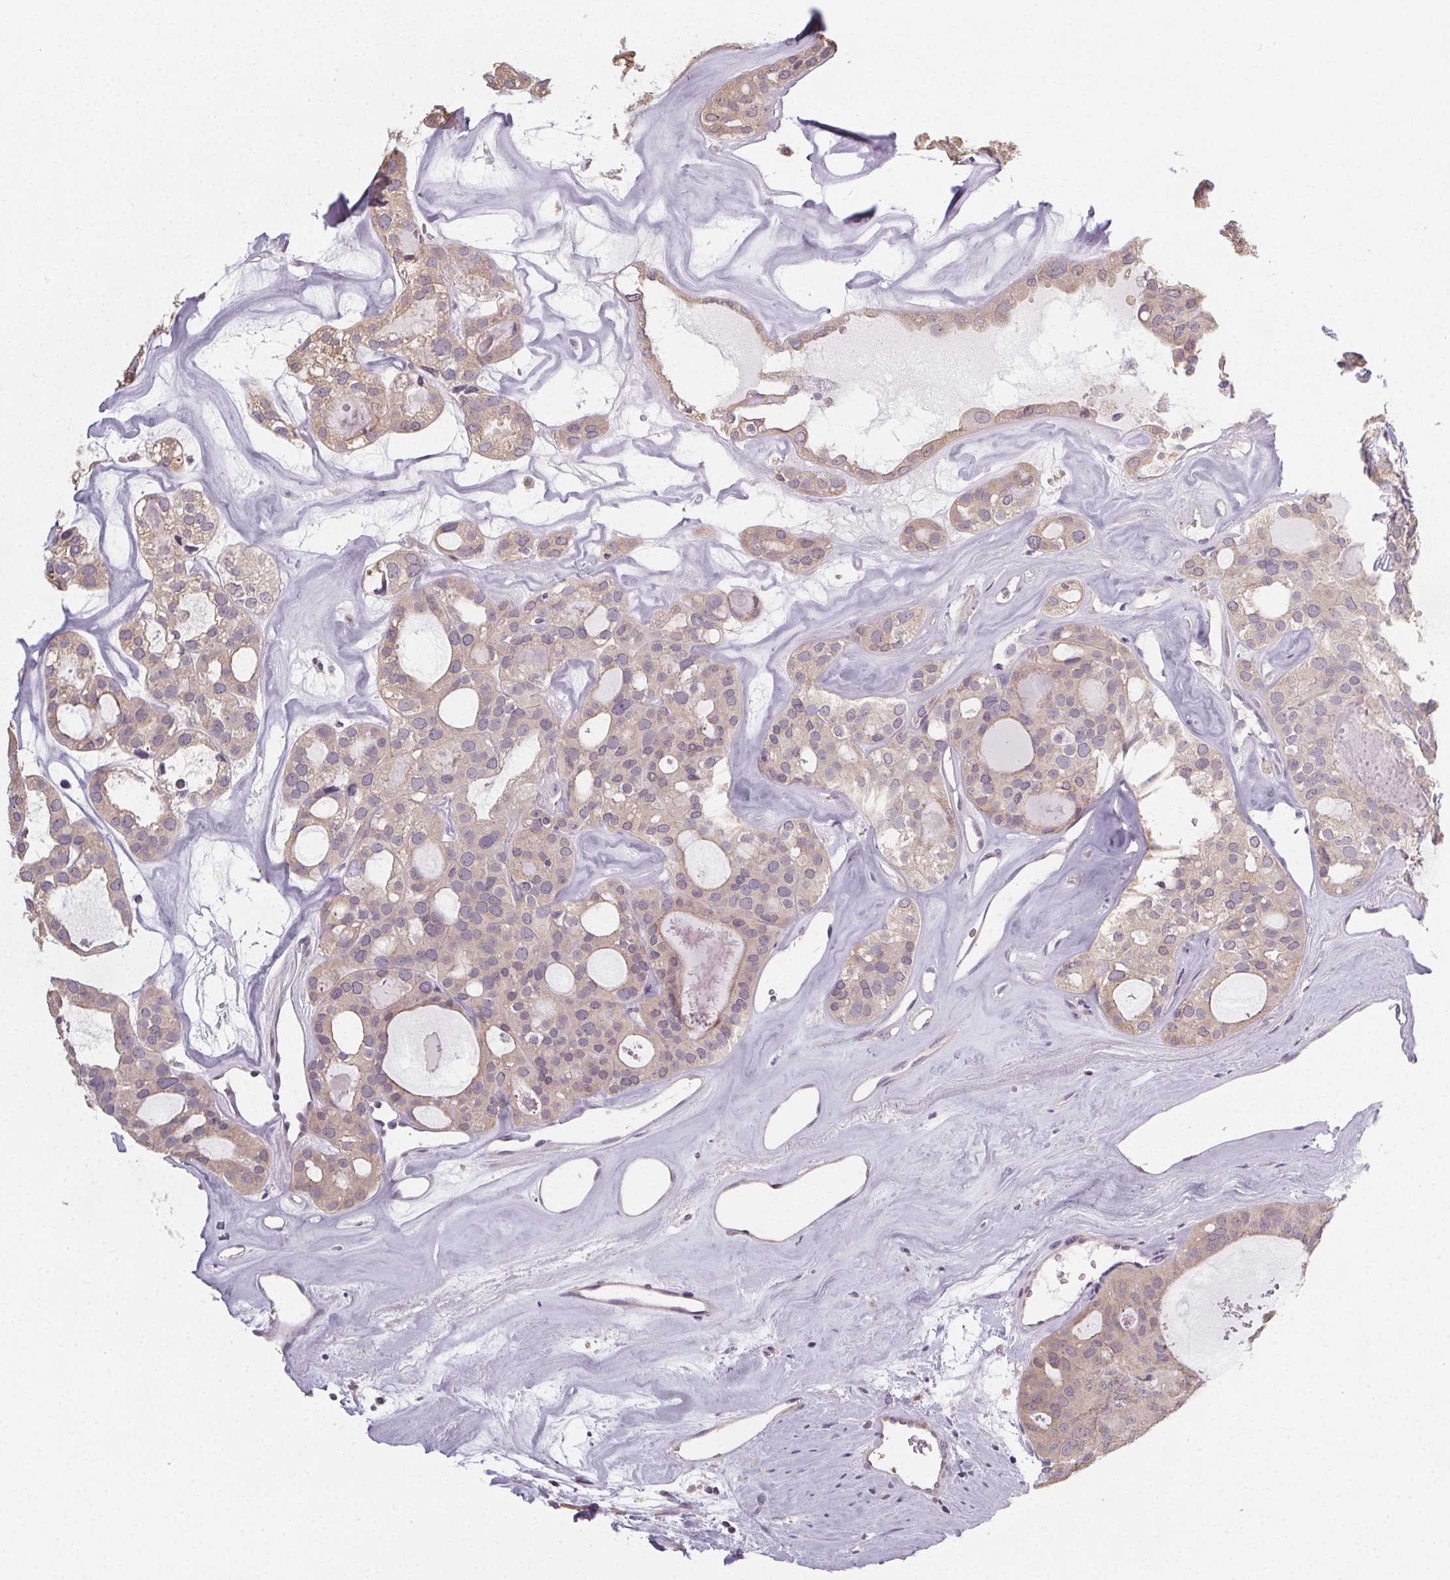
{"staining": {"intensity": "negative", "quantity": "none", "location": "none"}, "tissue": "thyroid cancer", "cell_type": "Tumor cells", "image_type": "cancer", "snomed": [{"axis": "morphology", "description": "Follicular adenoma carcinoma, NOS"}, {"axis": "topography", "description": "Thyroid gland"}], "caption": "There is no significant expression in tumor cells of thyroid follicular adenoma carcinoma.", "gene": "SLC26A2", "patient": {"sex": "male", "age": 75}}